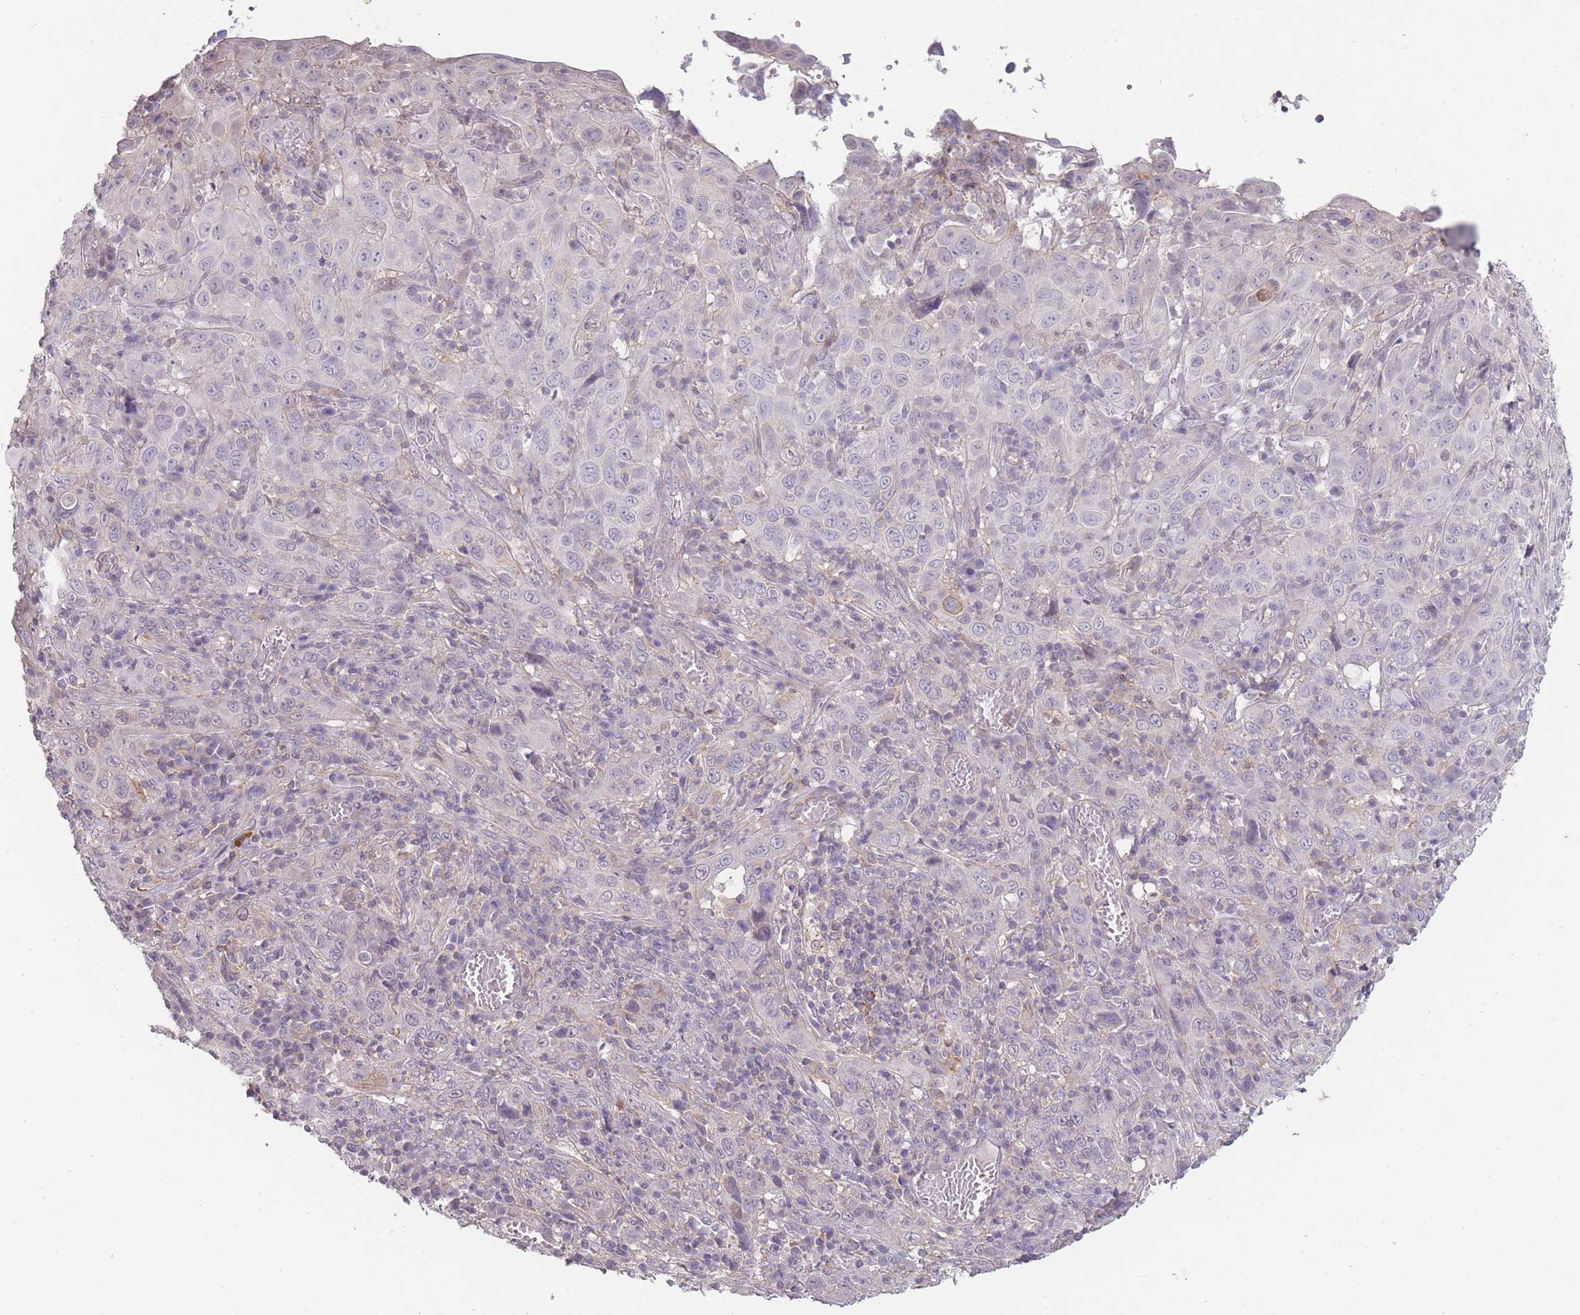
{"staining": {"intensity": "negative", "quantity": "none", "location": "none"}, "tissue": "cervical cancer", "cell_type": "Tumor cells", "image_type": "cancer", "snomed": [{"axis": "morphology", "description": "Squamous cell carcinoma, NOS"}, {"axis": "topography", "description": "Cervix"}], "caption": "High power microscopy histopathology image of an immunohistochemistry histopathology image of cervical squamous cell carcinoma, revealing no significant expression in tumor cells.", "gene": "TET3", "patient": {"sex": "female", "age": 46}}